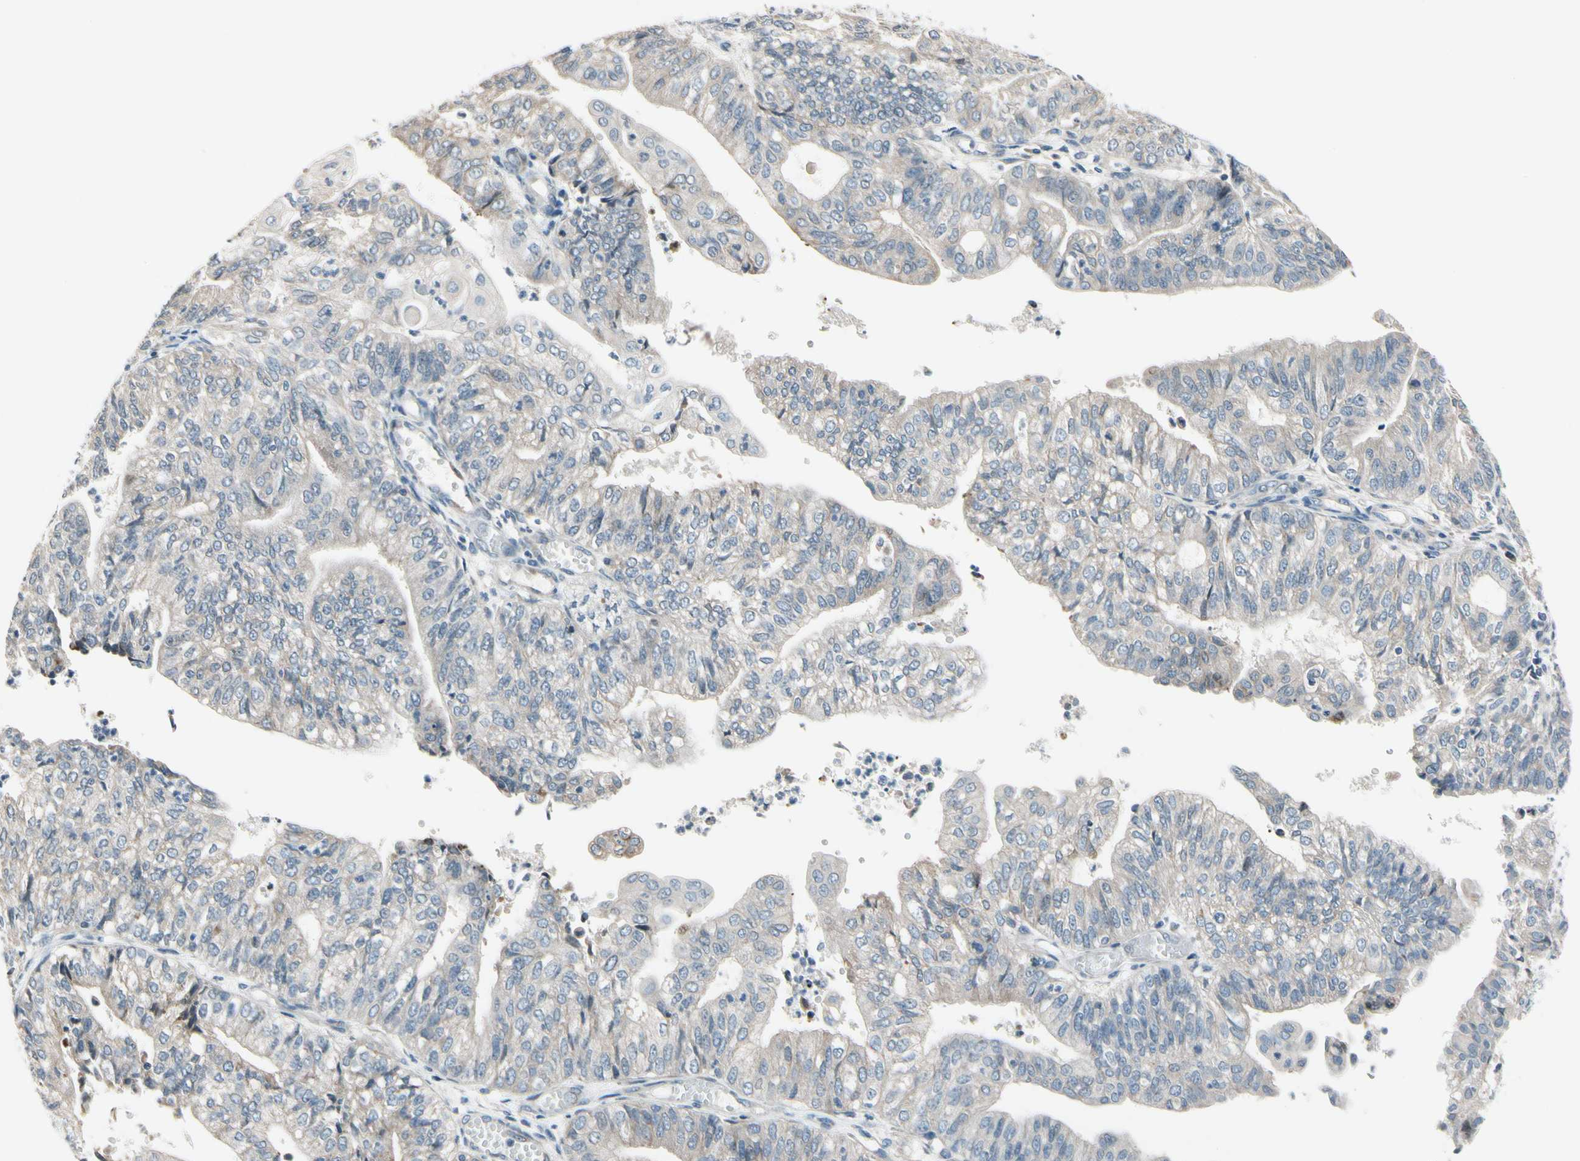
{"staining": {"intensity": "weak", "quantity": "25%-75%", "location": "cytoplasmic/membranous"}, "tissue": "endometrial cancer", "cell_type": "Tumor cells", "image_type": "cancer", "snomed": [{"axis": "morphology", "description": "Adenocarcinoma, NOS"}, {"axis": "topography", "description": "Endometrium"}], "caption": "Human endometrial cancer stained with a protein marker exhibits weak staining in tumor cells.", "gene": "PIP5K1B", "patient": {"sex": "female", "age": 59}}